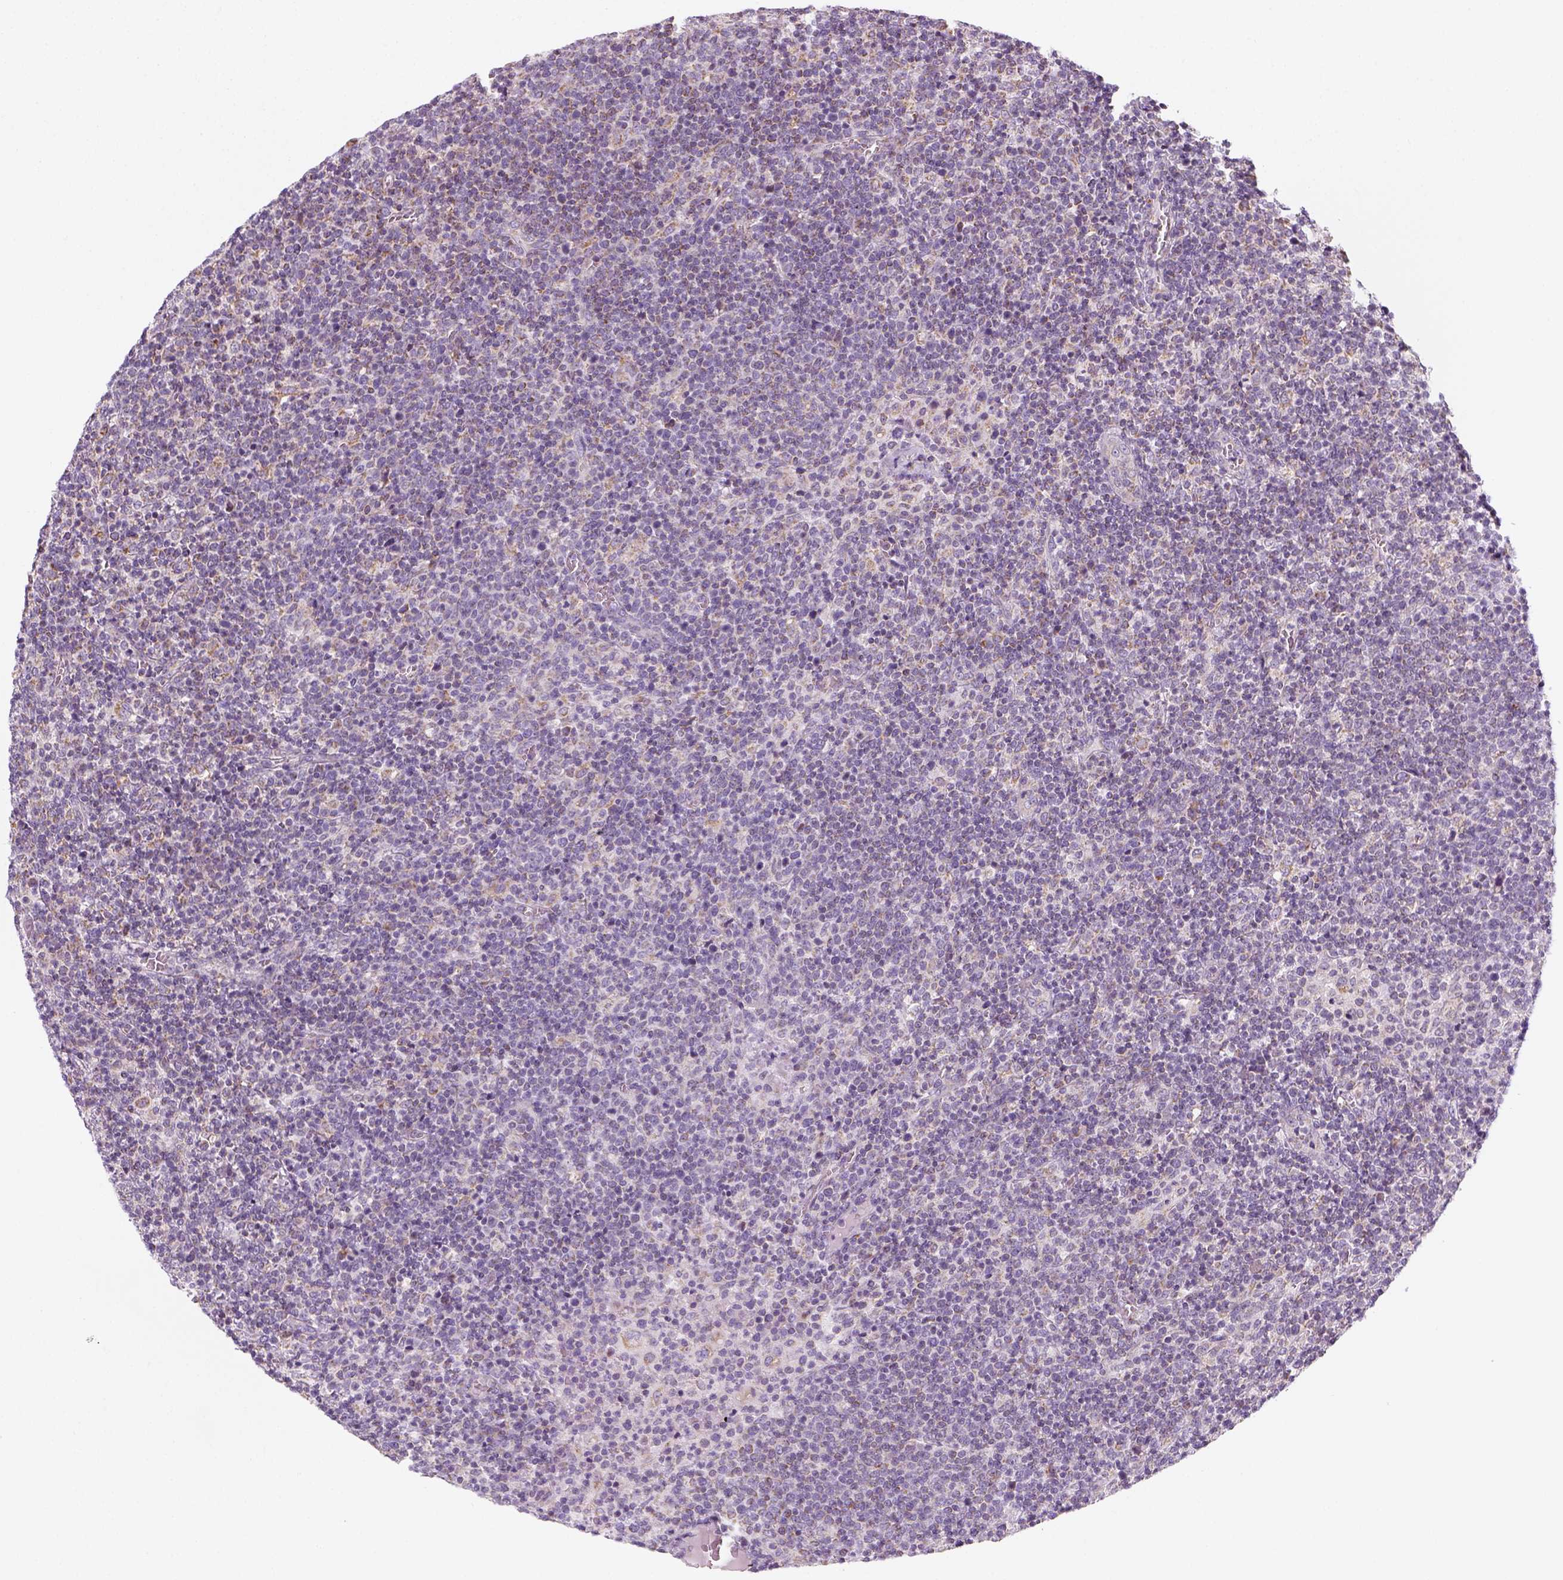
{"staining": {"intensity": "negative", "quantity": "none", "location": "none"}, "tissue": "lymphoma", "cell_type": "Tumor cells", "image_type": "cancer", "snomed": [{"axis": "morphology", "description": "Malignant lymphoma, non-Hodgkin's type, High grade"}, {"axis": "topography", "description": "Lymph node"}], "caption": "This is an IHC photomicrograph of lymphoma. There is no staining in tumor cells.", "gene": "AWAT2", "patient": {"sex": "male", "age": 61}}